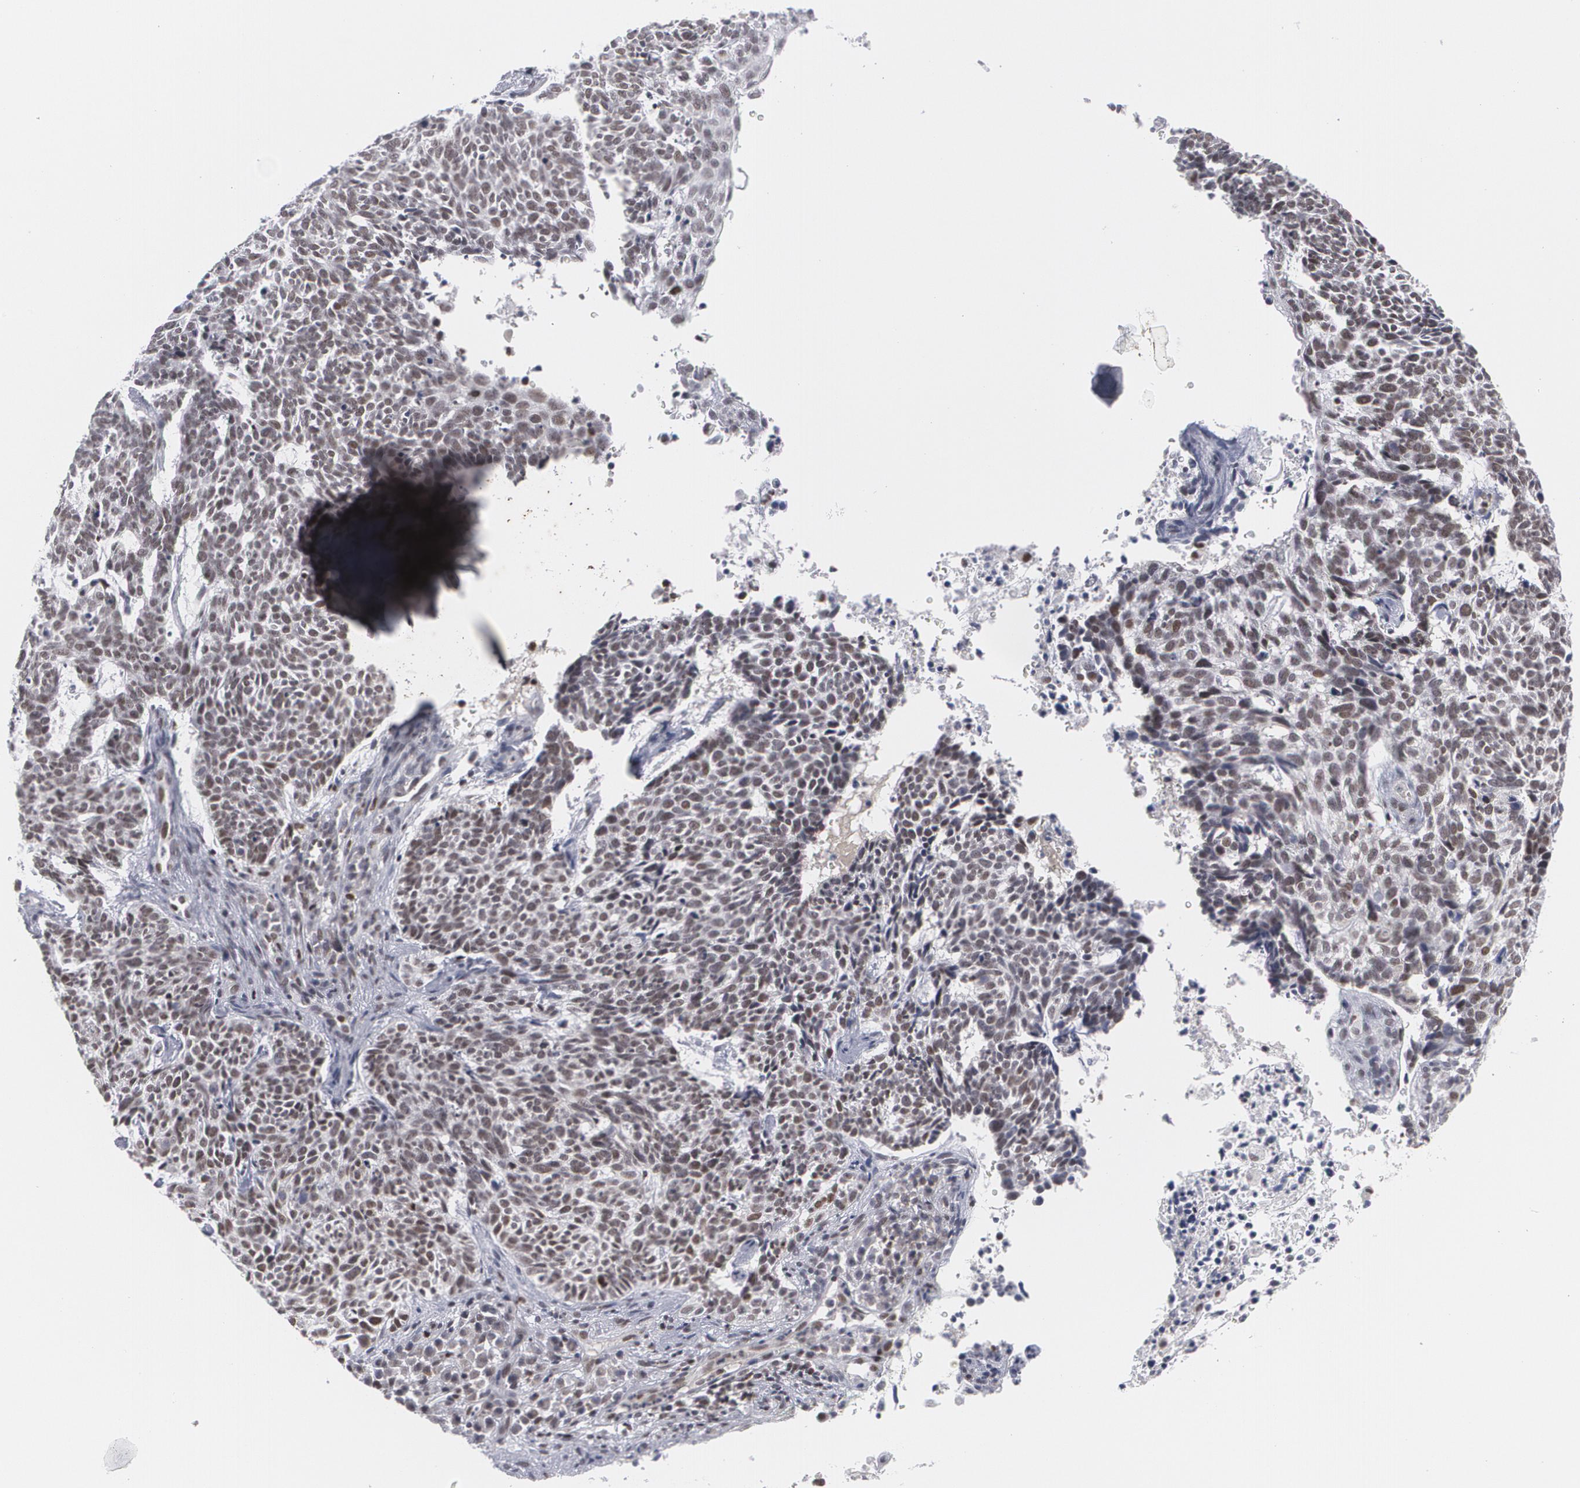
{"staining": {"intensity": "moderate", "quantity": ">75%", "location": "nuclear"}, "tissue": "skin cancer", "cell_type": "Tumor cells", "image_type": "cancer", "snomed": [{"axis": "morphology", "description": "Basal cell carcinoma"}, {"axis": "topography", "description": "Skin"}], "caption": "Immunohistochemistry (DAB) staining of human skin cancer (basal cell carcinoma) exhibits moderate nuclear protein staining in approximately >75% of tumor cells. Immunohistochemistry stains the protein in brown and the nuclei are stained blue.", "gene": "MCL1", "patient": {"sex": "female", "age": 89}}